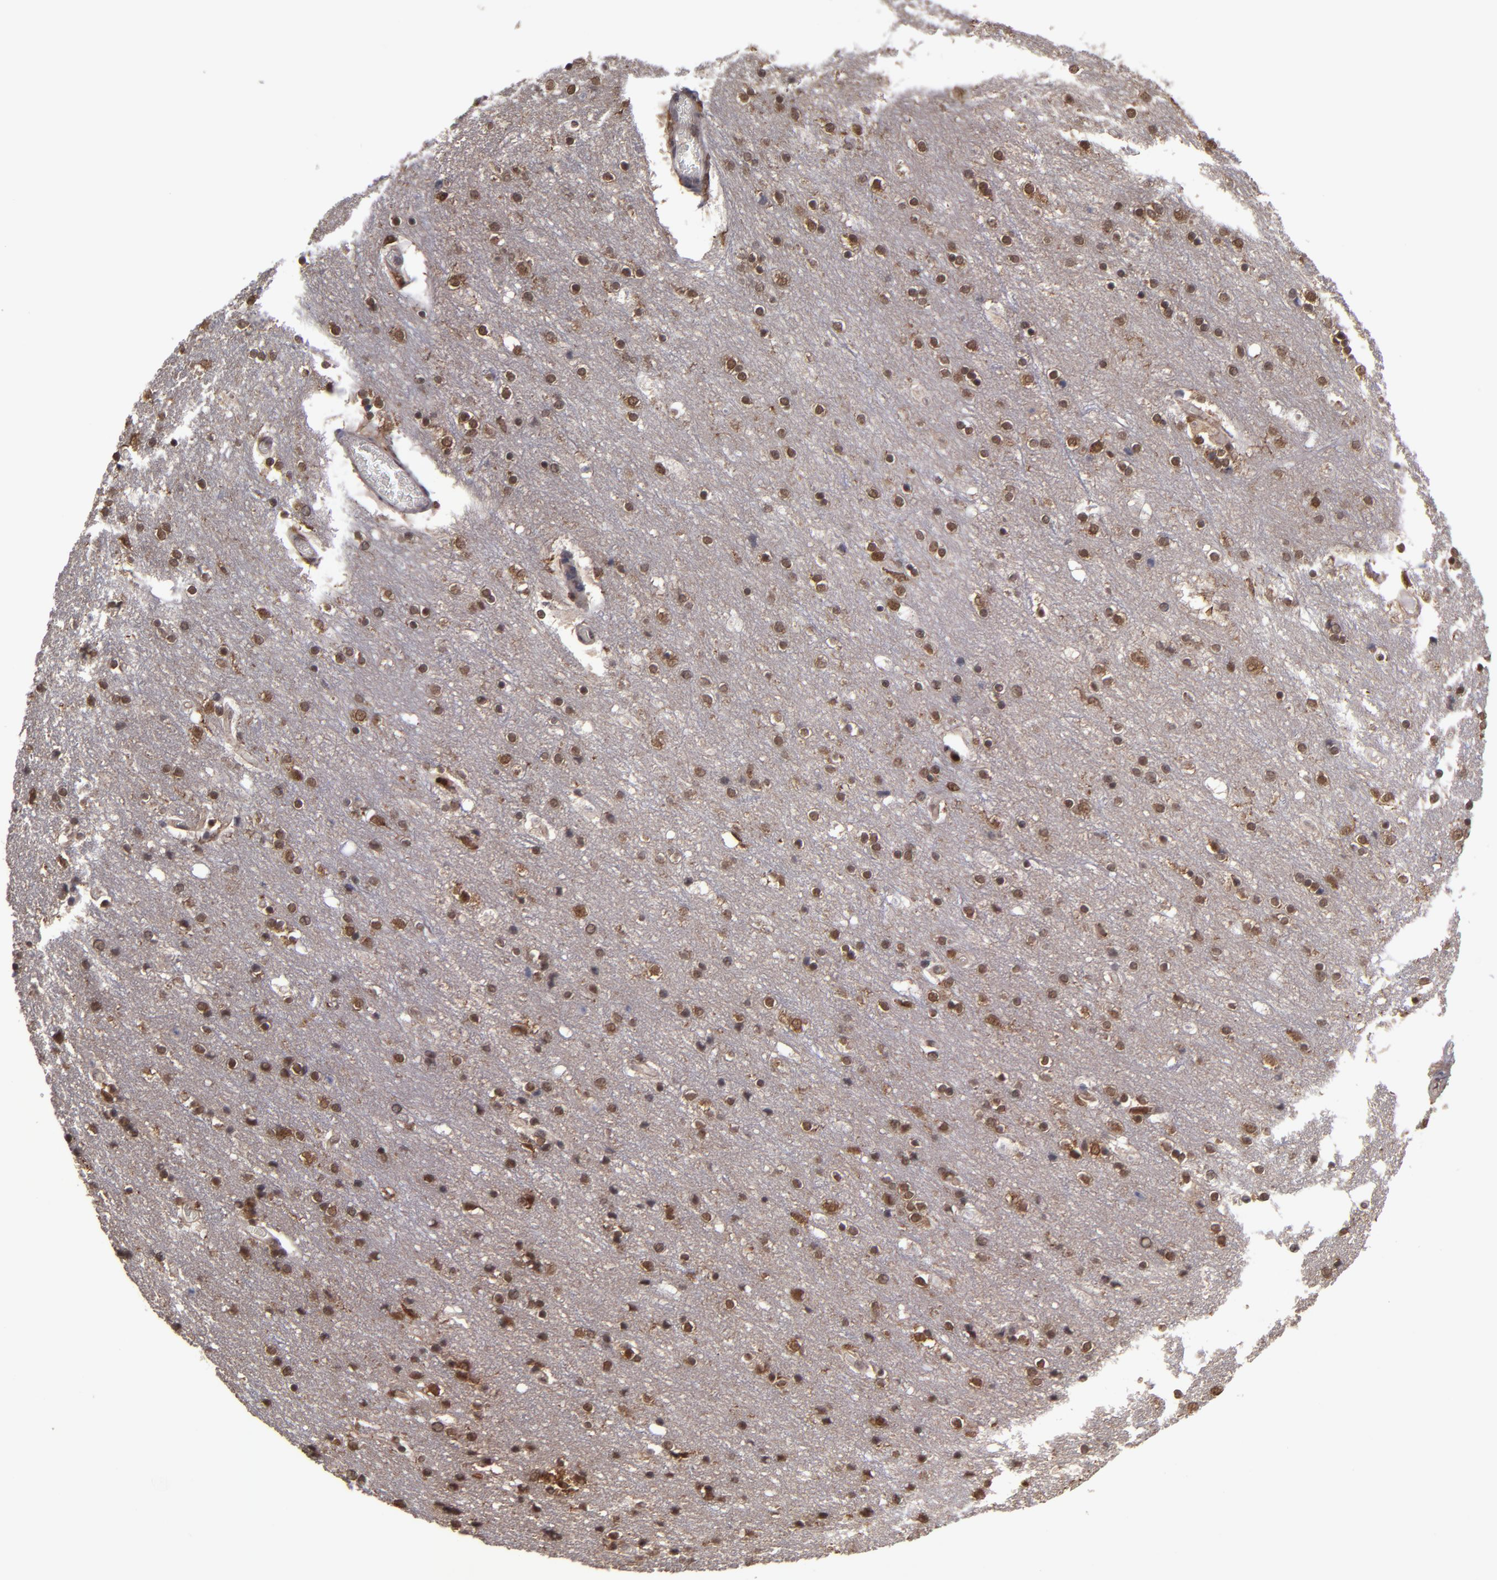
{"staining": {"intensity": "negative", "quantity": "none", "location": "none"}, "tissue": "cerebral cortex", "cell_type": "Endothelial cells", "image_type": "normal", "snomed": [{"axis": "morphology", "description": "Normal tissue, NOS"}, {"axis": "topography", "description": "Cerebral cortex"}], "caption": "IHC histopathology image of benign human cerebral cortex stained for a protein (brown), which reveals no positivity in endothelial cells. (DAB immunohistochemistry (IHC) with hematoxylin counter stain).", "gene": "GRB2", "patient": {"sex": "female", "age": 54}}